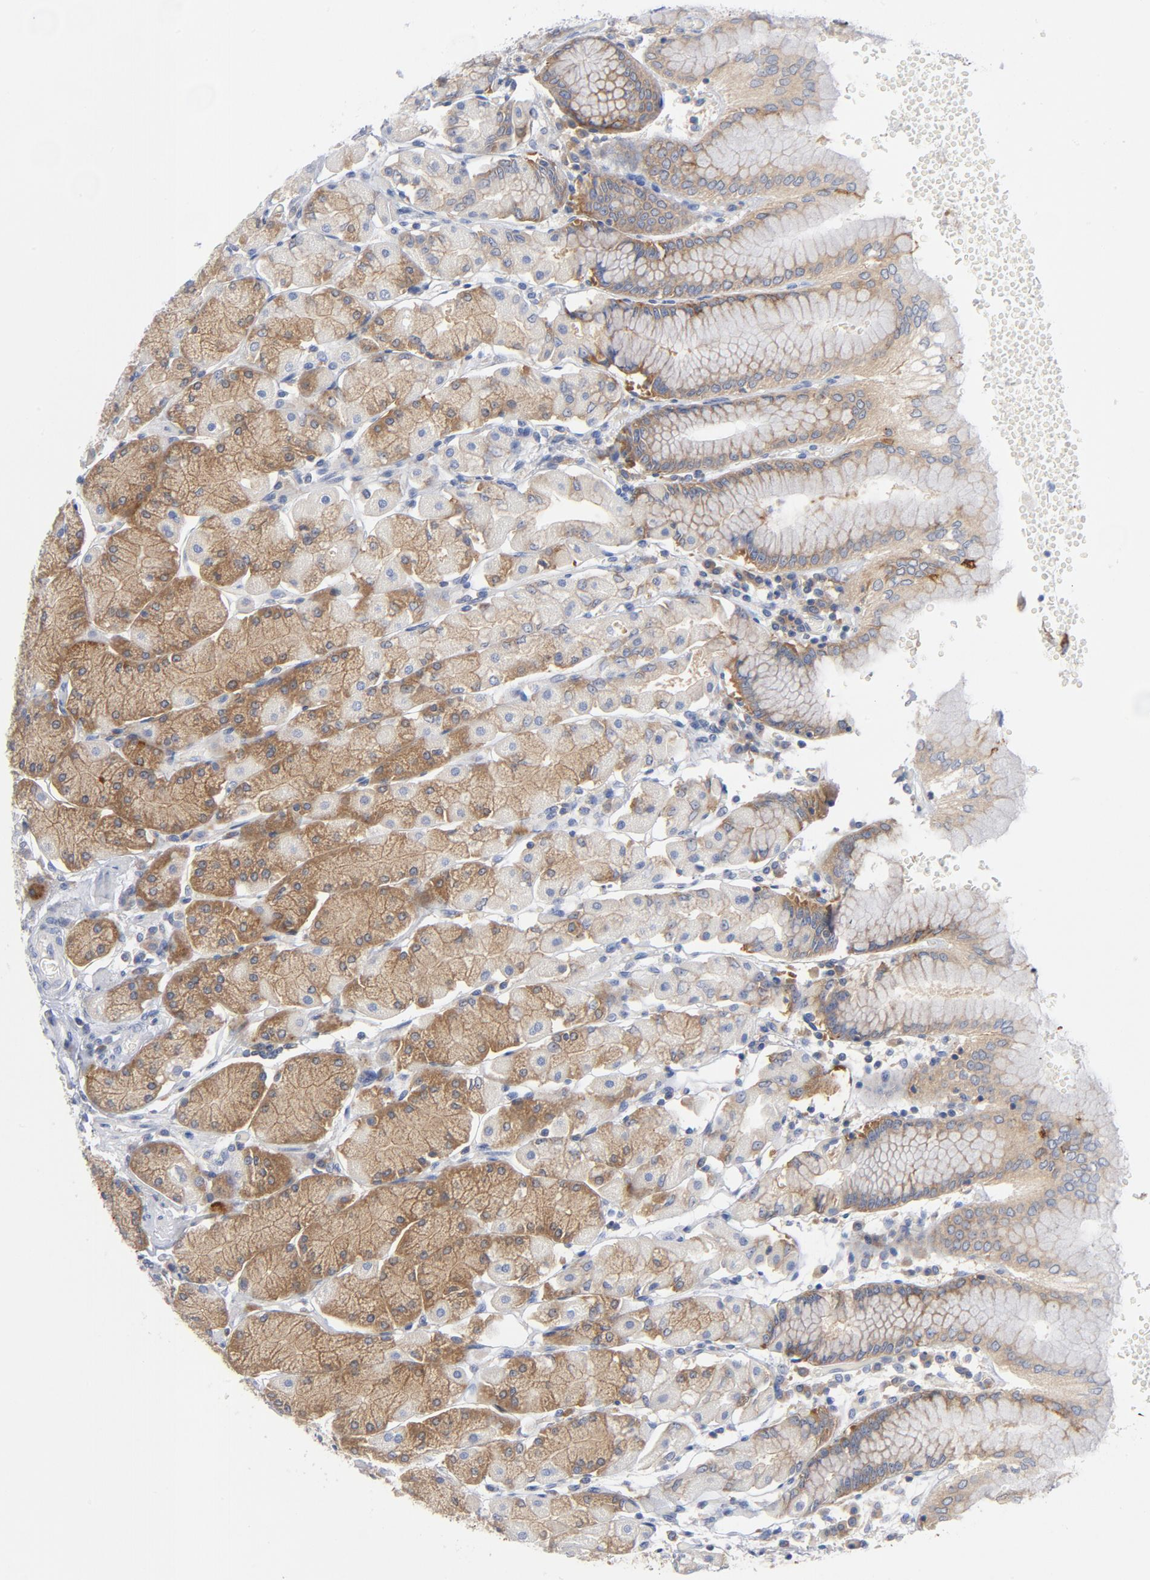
{"staining": {"intensity": "moderate", "quantity": "25%-75%", "location": "cytoplasmic/membranous"}, "tissue": "stomach", "cell_type": "Glandular cells", "image_type": "normal", "snomed": [{"axis": "morphology", "description": "Normal tissue, NOS"}, {"axis": "topography", "description": "Stomach, upper"}, {"axis": "topography", "description": "Stomach"}], "caption": "Immunohistochemical staining of normal human stomach exhibits medium levels of moderate cytoplasmic/membranous staining in about 25%-75% of glandular cells.", "gene": "CD86", "patient": {"sex": "male", "age": 76}}